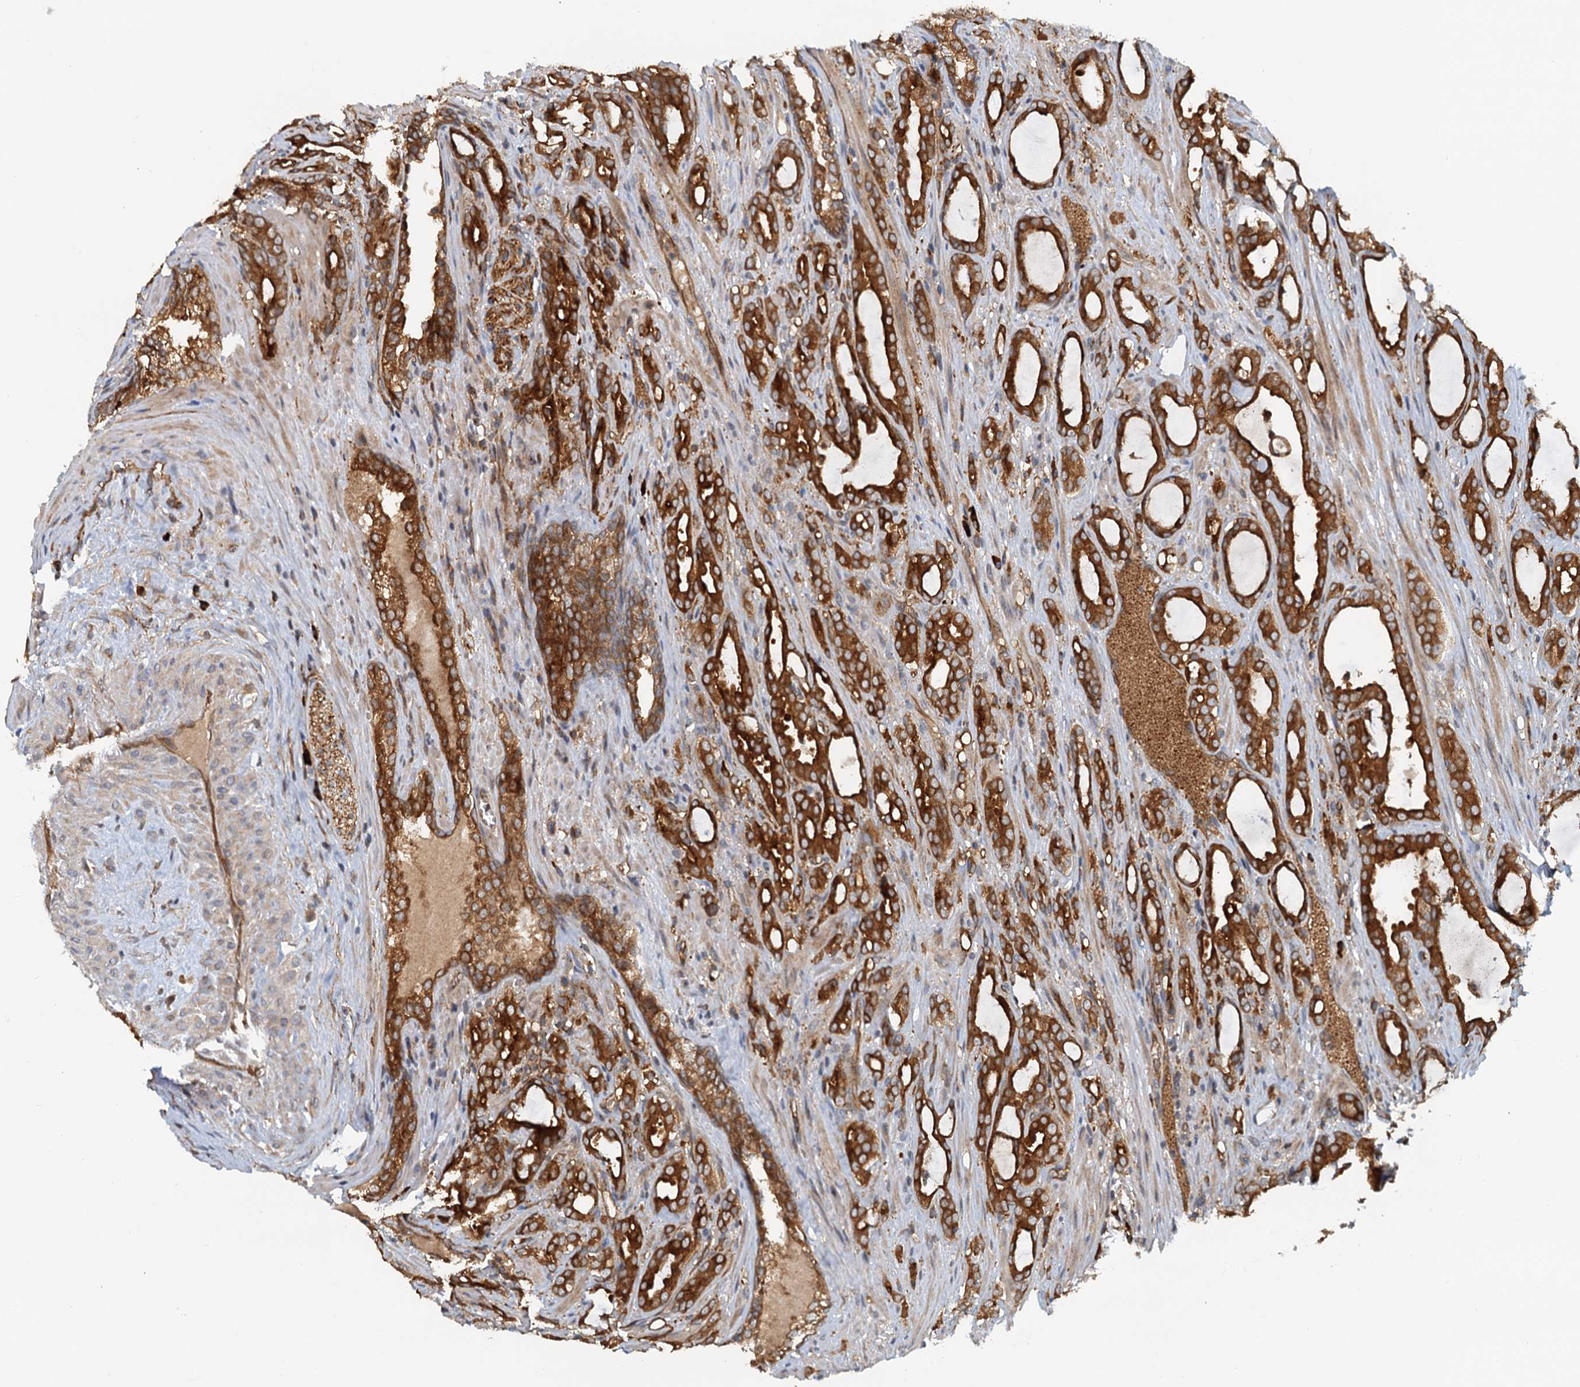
{"staining": {"intensity": "strong", "quantity": ">75%", "location": "cytoplasmic/membranous"}, "tissue": "prostate cancer", "cell_type": "Tumor cells", "image_type": "cancer", "snomed": [{"axis": "morphology", "description": "Adenocarcinoma, High grade"}, {"axis": "topography", "description": "Prostate"}], "caption": "High-grade adenocarcinoma (prostate) stained with a protein marker demonstrates strong staining in tumor cells.", "gene": "NIPAL3", "patient": {"sex": "male", "age": 72}}